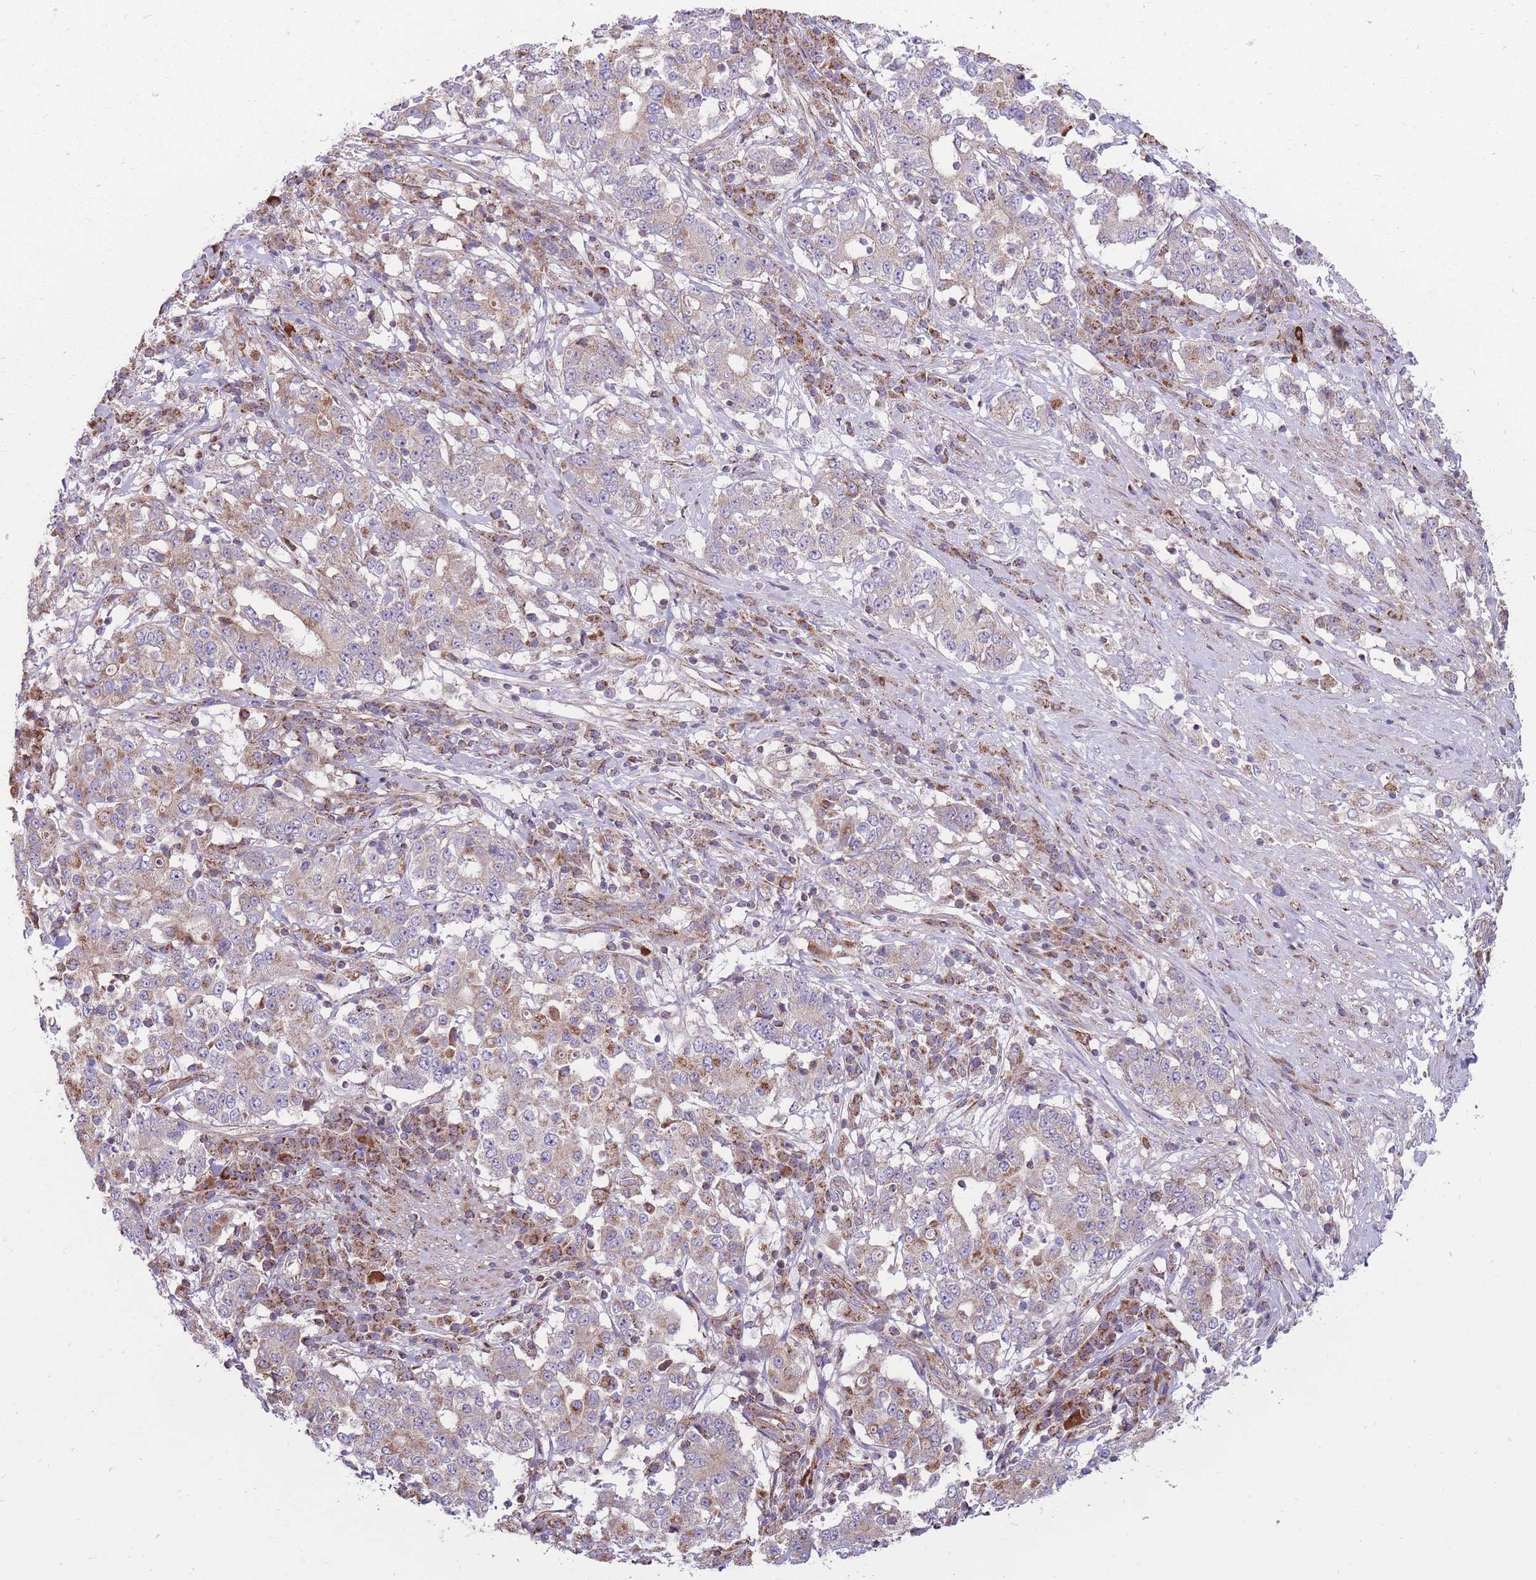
{"staining": {"intensity": "weak", "quantity": "25%-75%", "location": "cytoplasmic/membranous"}, "tissue": "stomach cancer", "cell_type": "Tumor cells", "image_type": "cancer", "snomed": [{"axis": "morphology", "description": "Adenocarcinoma, NOS"}, {"axis": "topography", "description": "Stomach"}], "caption": "Protein expression analysis of stomach cancer (adenocarcinoma) exhibits weak cytoplasmic/membranous positivity in approximately 25%-75% of tumor cells.", "gene": "ANKRD10", "patient": {"sex": "male", "age": 59}}